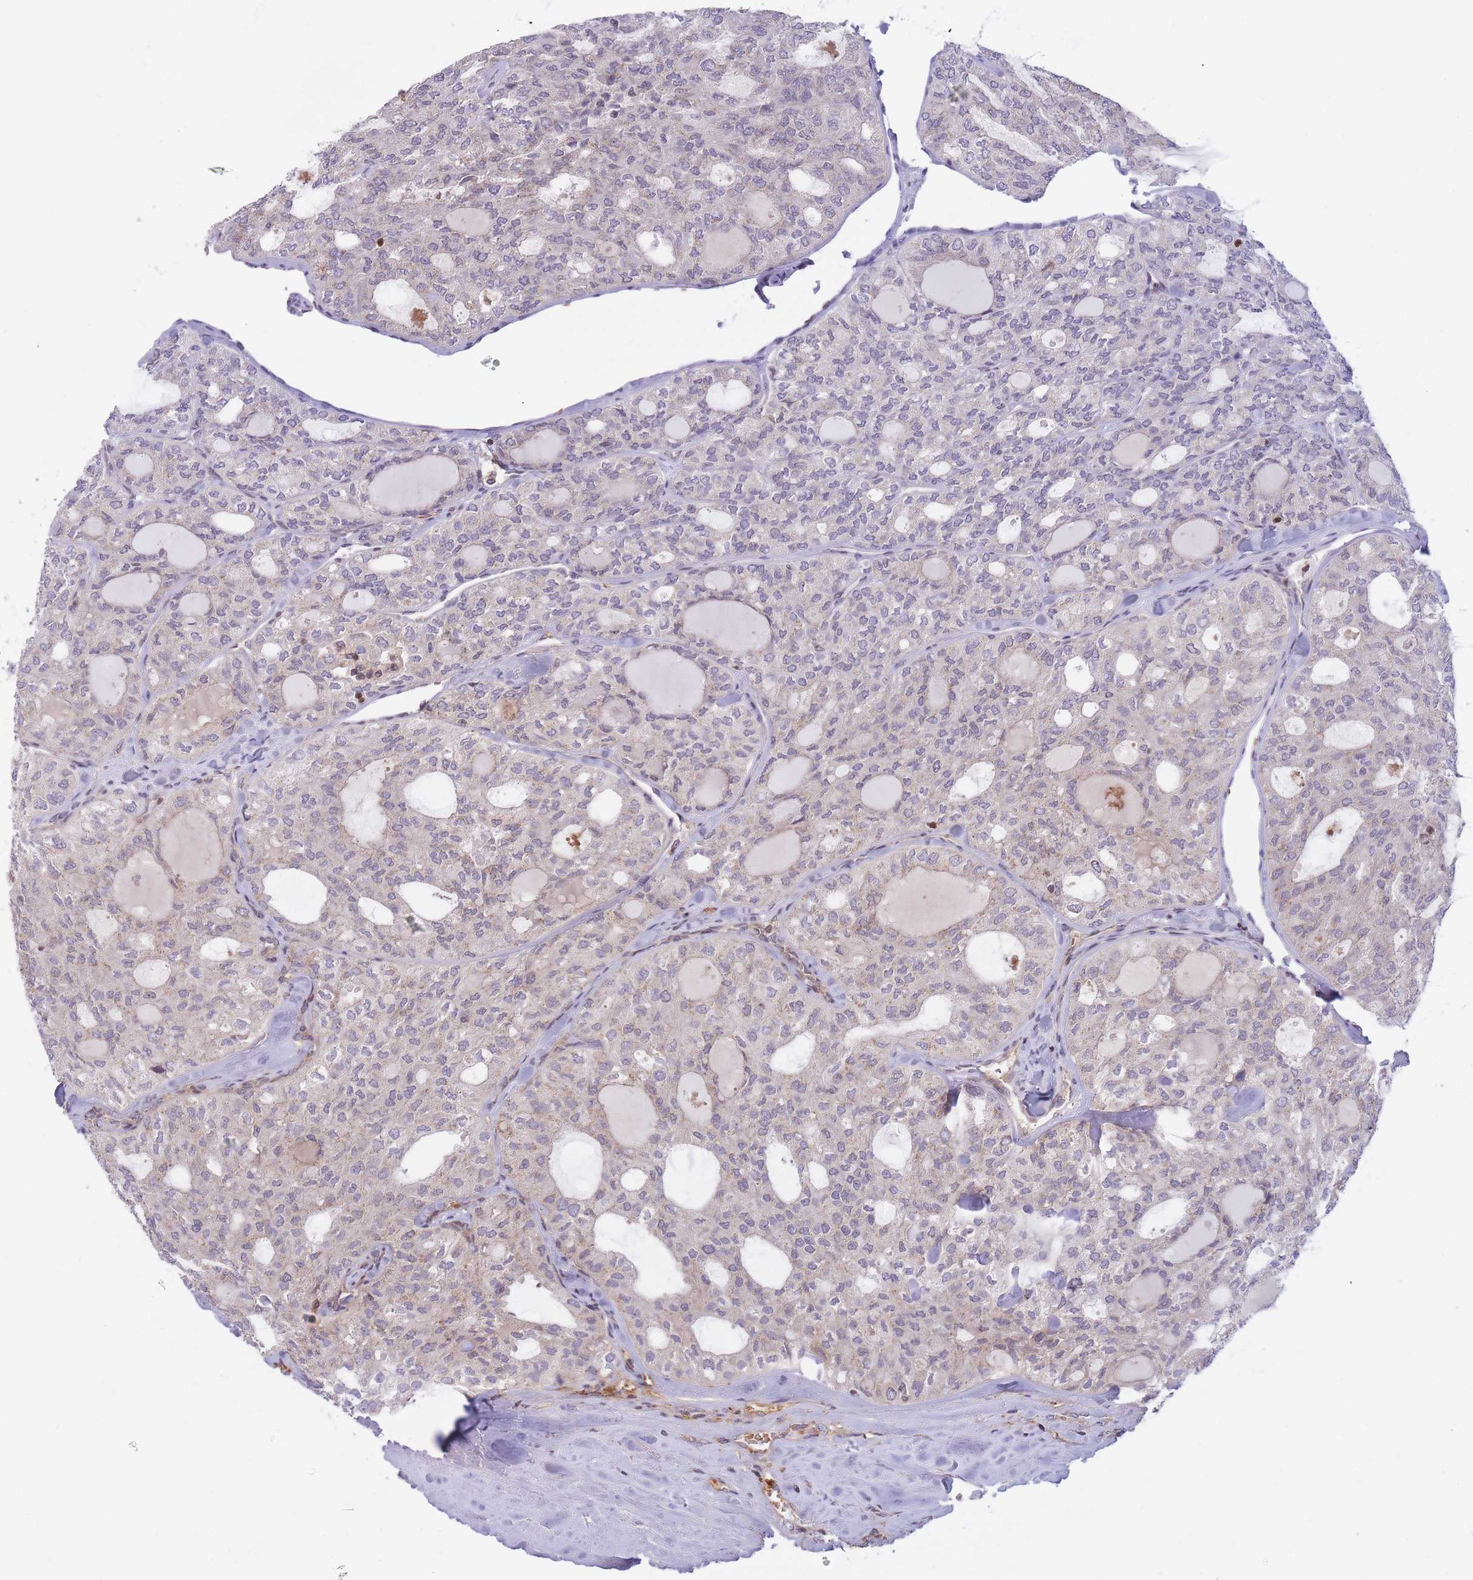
{"staining": {"intensity": "negative", "quantity": "none", "location": "none"}, "tissue": "thyroid cancer", "cell_type": "Tumor cells", "image_type": "cancer", "snomed": [{"axis": "morphology", "description": "Follicular adenoma carcinoma, NOS"}, {"axis": "topography", "description": "Thyroid gland"}], "caption": "Immunohistochemistry photomicrograph of human thyroid cancer stained for a protein (brown), which displays no staining in tumor cells.", "gene": "SLC35F5", "patient": {"sex": "male", "age": 75}}